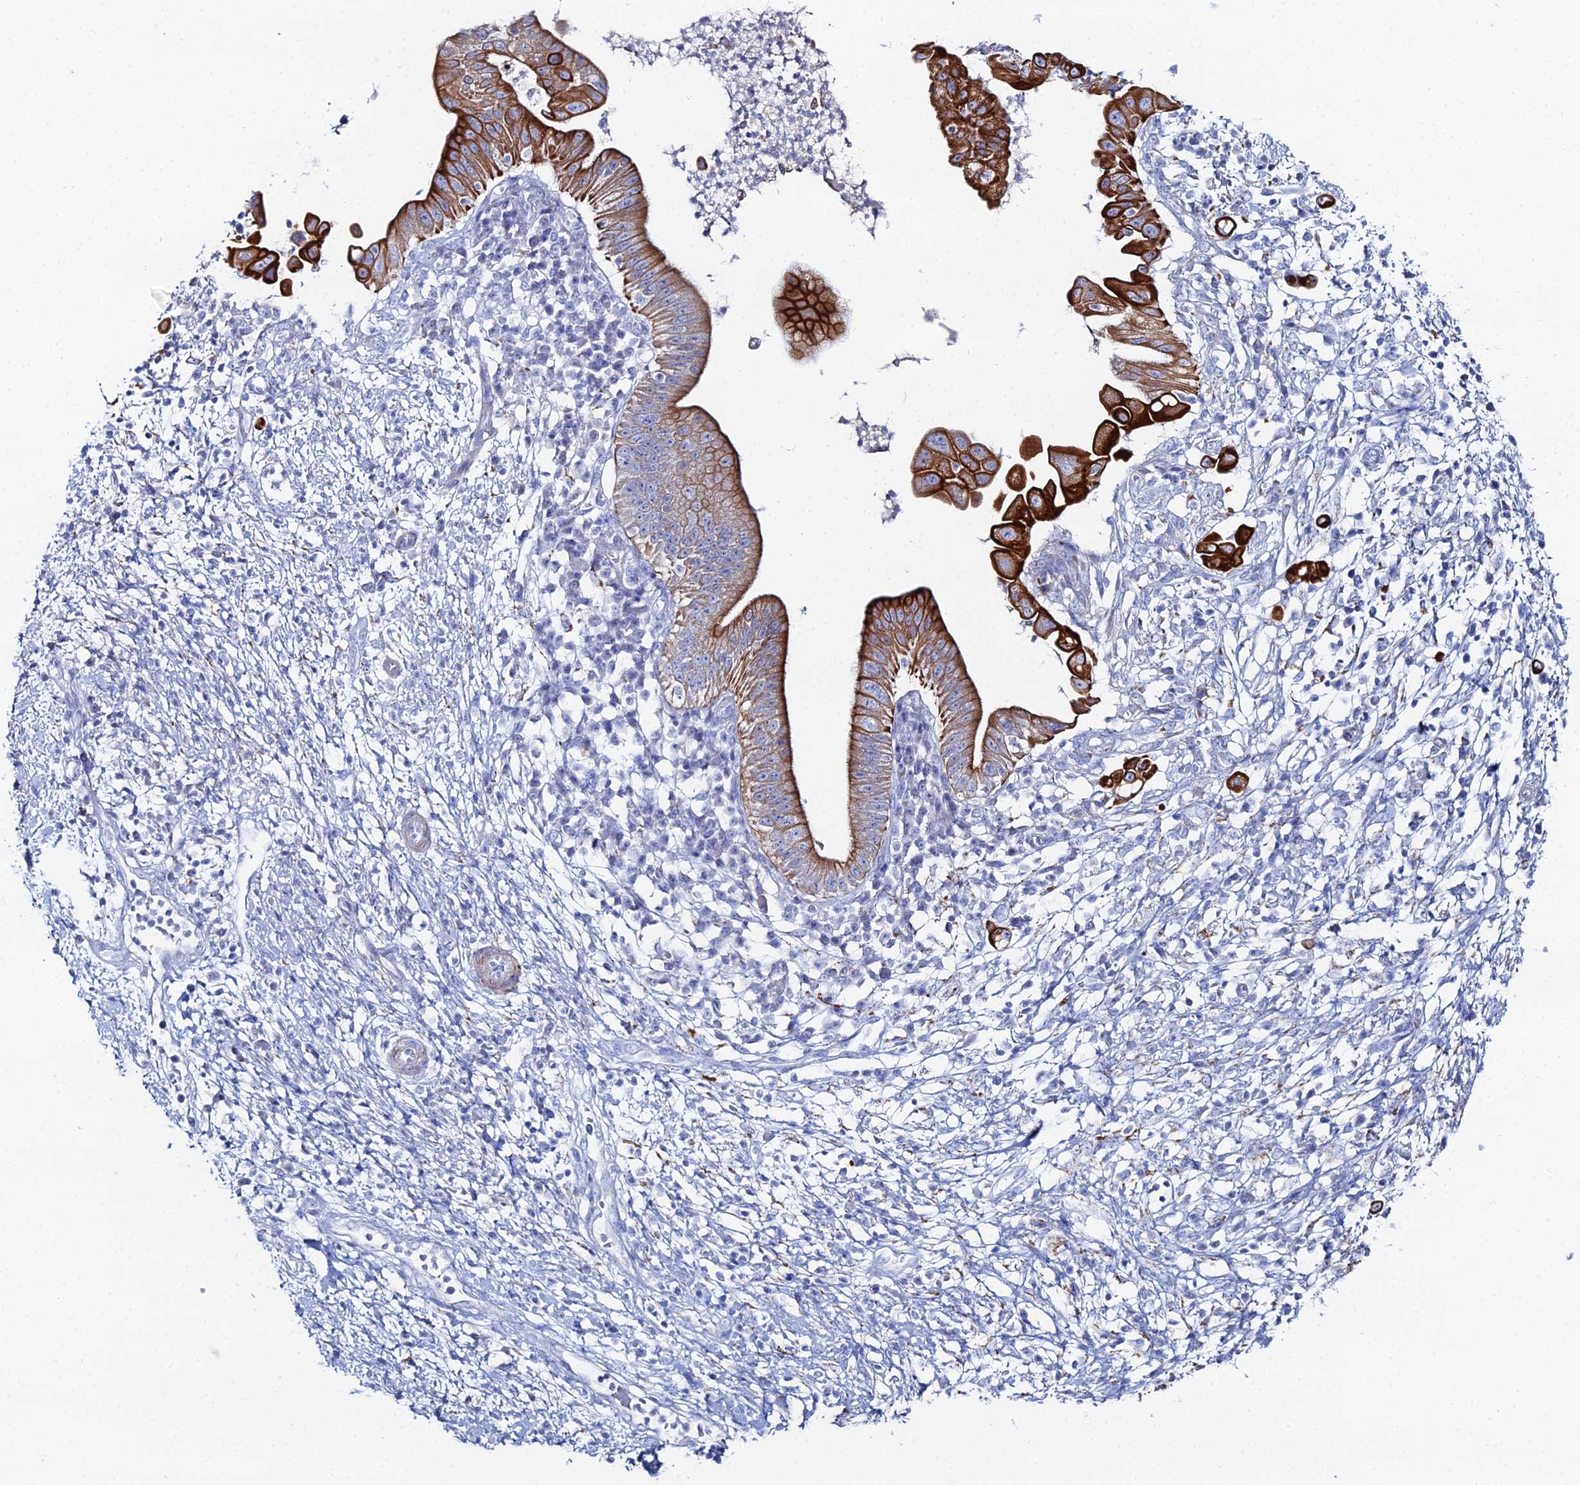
{"staining": {"intensity": "strong", "quantity": "25%-75%", "location": "cytoplasmic/membranous"}, "tissue": "pancreatic cancer", "cell_type": "Tumor cells", "image_type": "cancer", "snomed": [{"axis": "morphology", "description": "Adenocarcinoma, NOS"}, {"axis": "topography", "description": "Pancreas"}], "caption": "Tumor cells display high levels of strong cytoplasmic/membranous staining in about 25%-75% of cells in pancreatic adenocarcinoma. The protein is shown in brown color, while the nuclei are stained blue.", "gene": "DHX34", "patient": {"sex": "male", "age": 68}}